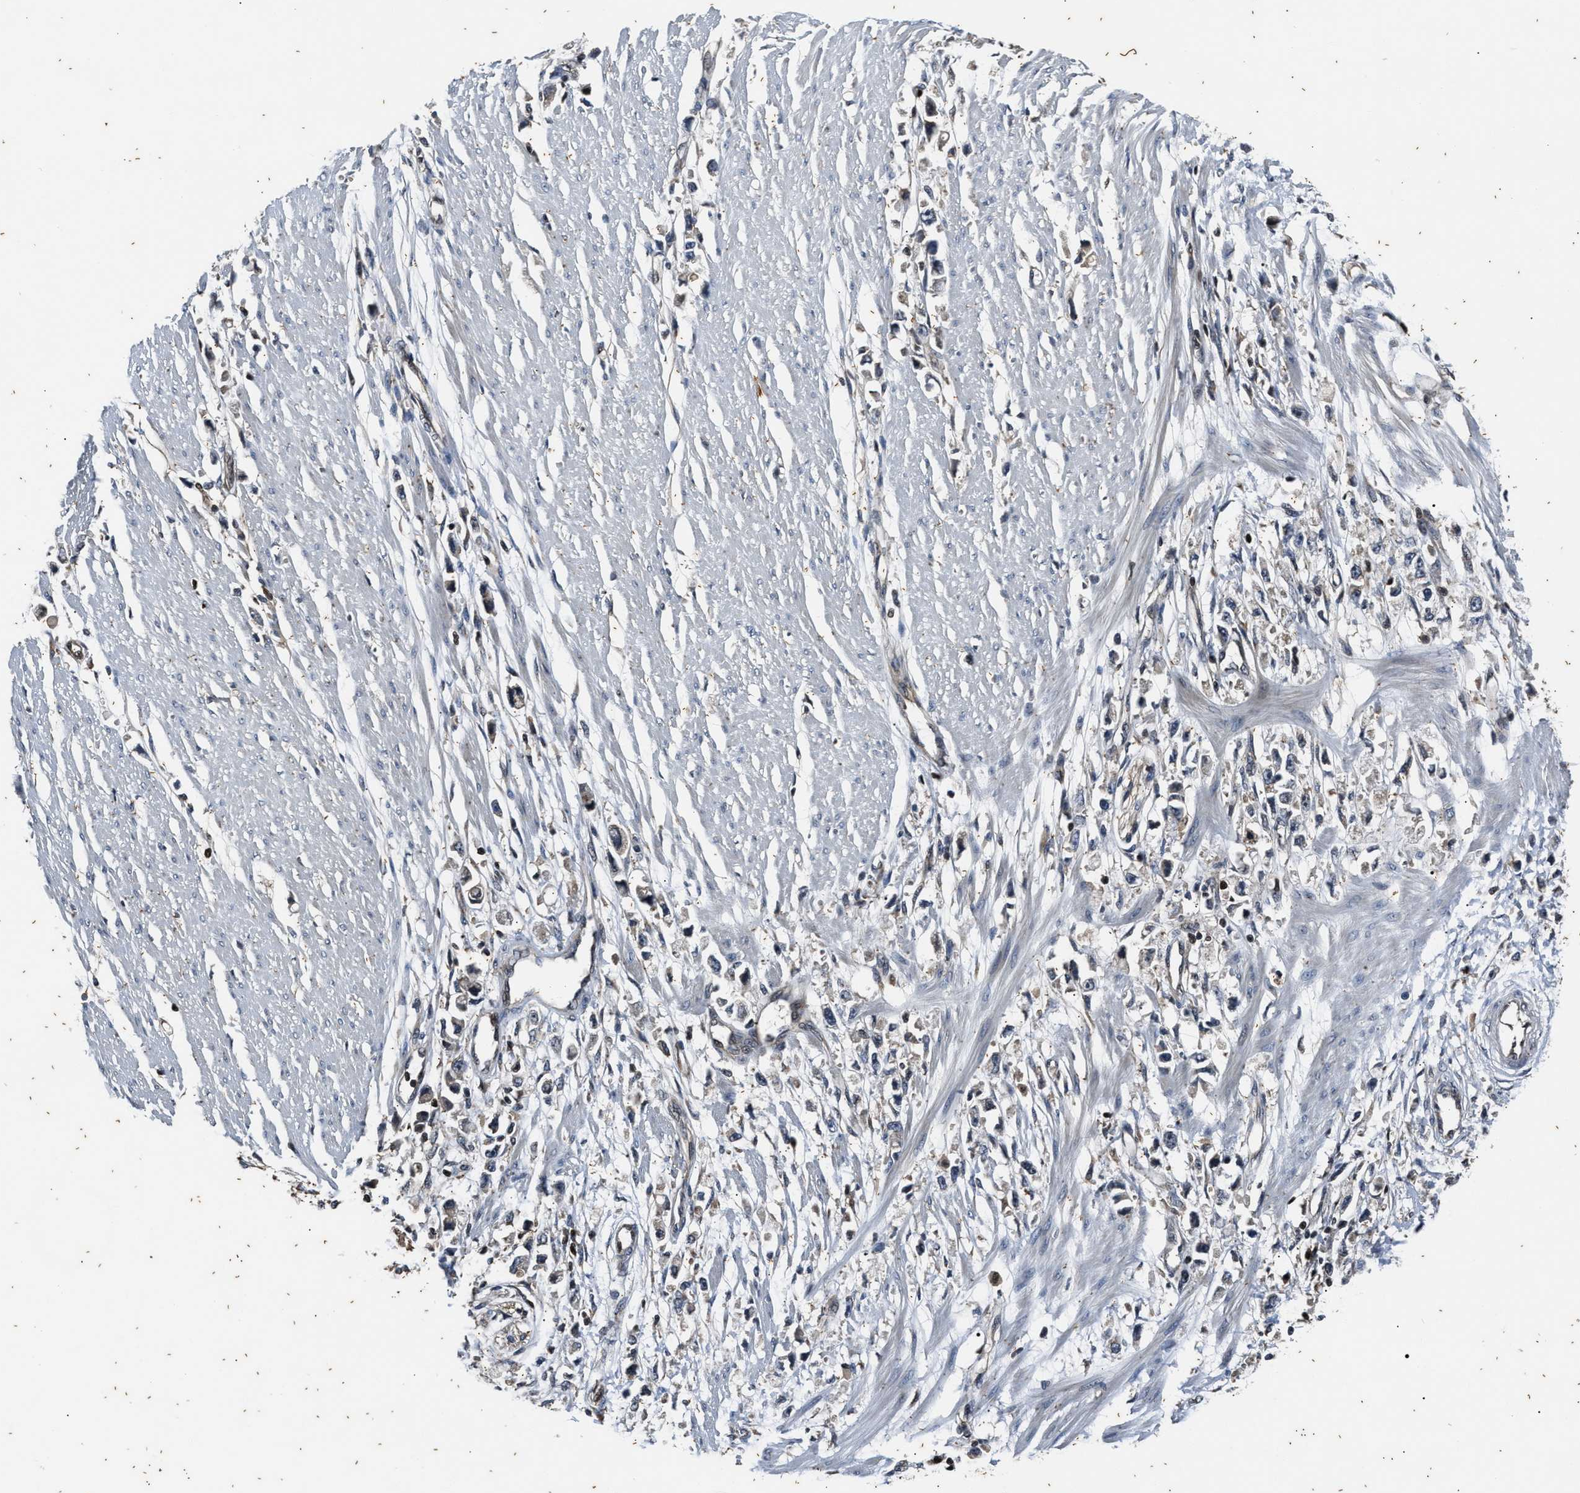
{"staining": {"intensity": "negative", "quantity": "none", "location": "none"}, "tissue": "stomach cancer", "cell_type": "Tumor cells", "image_type": "cancer", "snomed": [{"axis": "morphology", "description": "Adenocarcinoma, NOS"}, {"axis": "topography", "description": "Stomach"}], "caption": "Immunohistochemistry of adenocarcinoma (stomach) demonstrates no positivity in tumor cells. (Stains: DAB (3,3'-diaminobenzidine) immunohistochemistry (IHC) with hematoxylin counter stain, Microscopy: brightfield microscopy at high magnification).", "gene": "PTPN7", "patient": {"sex": "female", "age": 59}}